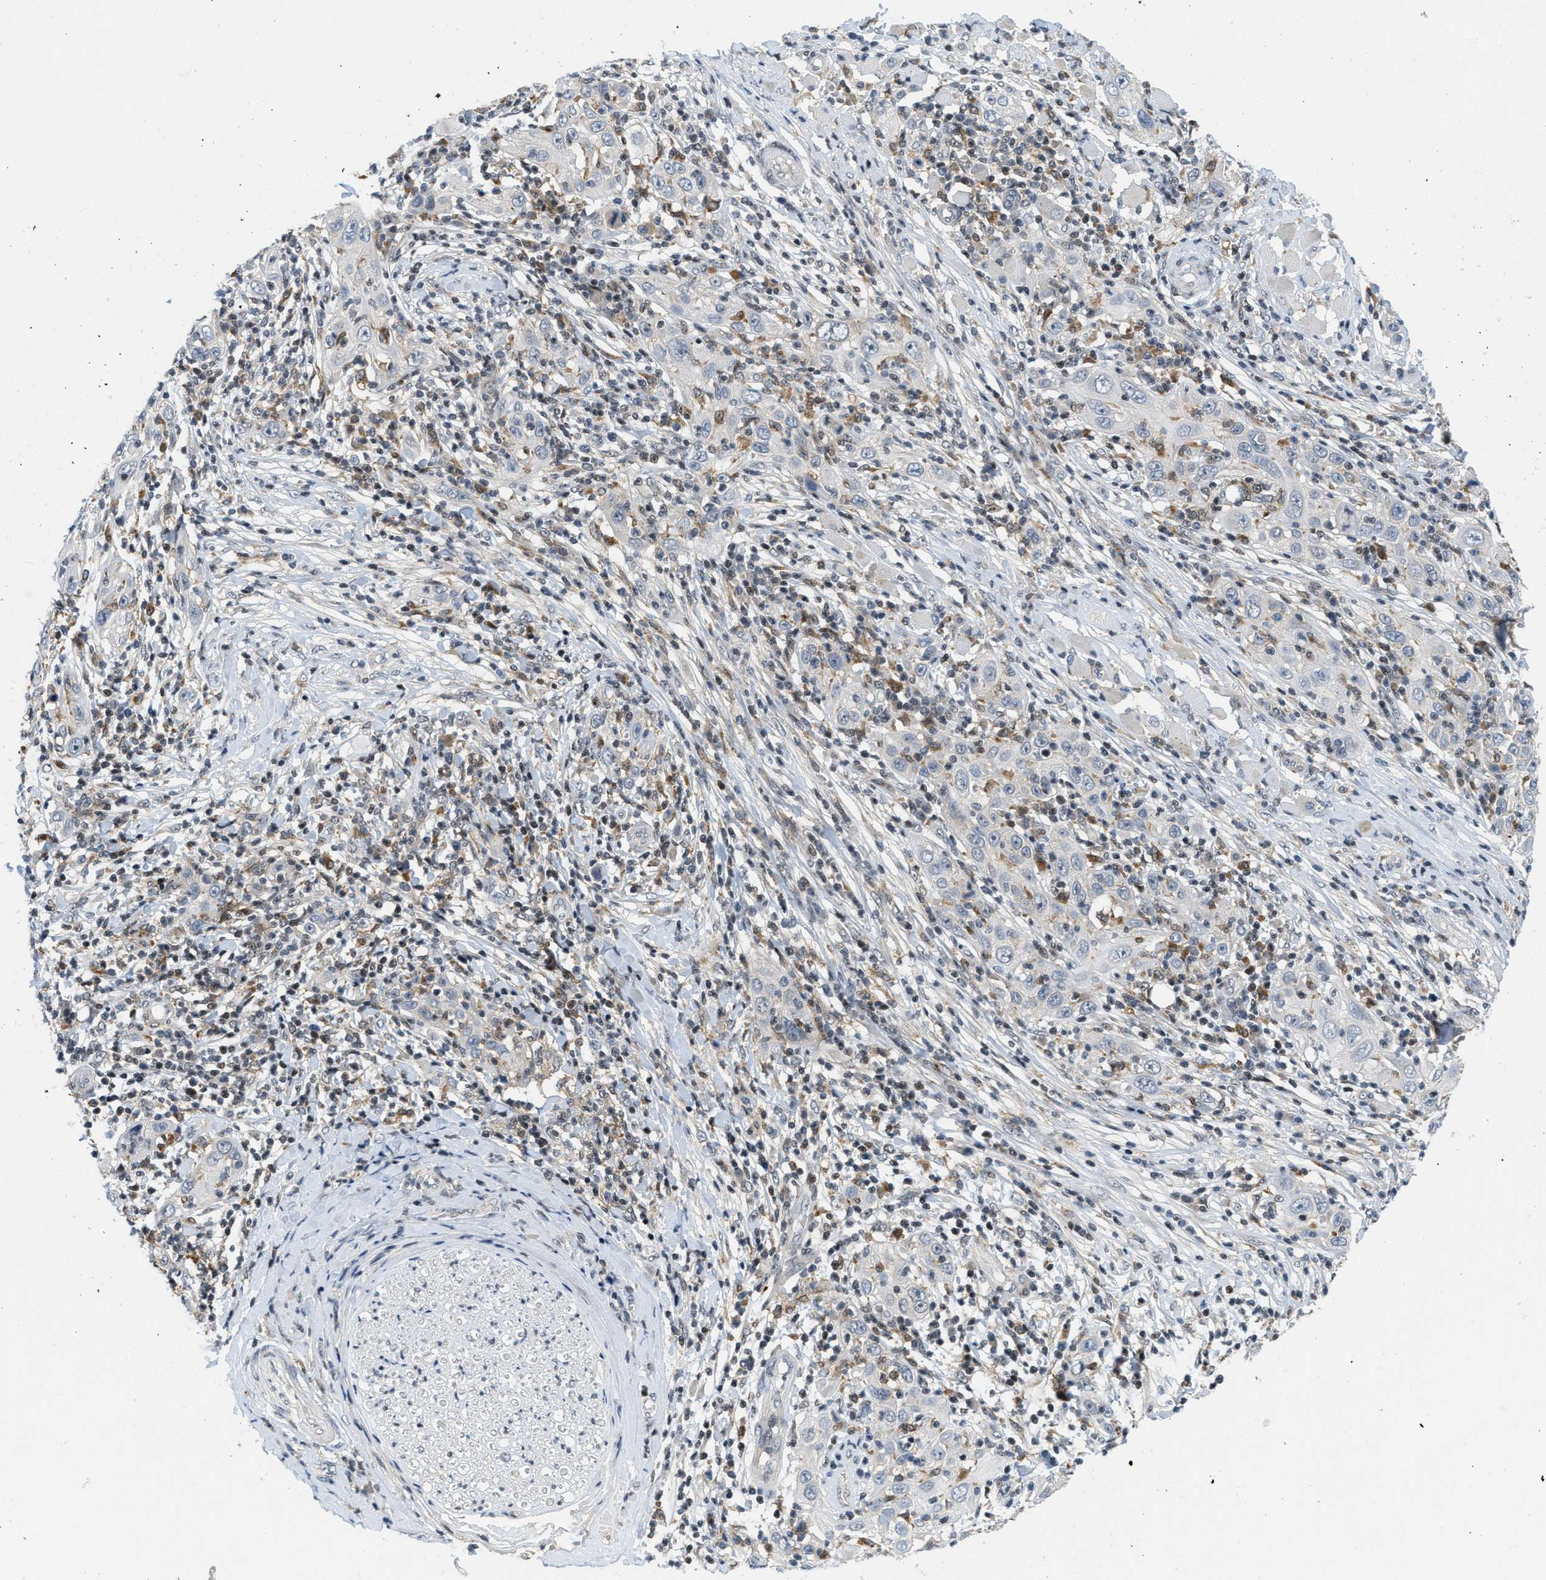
{"staining": {"intensity": "negative", "quantity": "none", "location": "none"}, "tissue": "skin cancer", "cell_type": "Tumor cells", "image_type": "cancer", "snomed": [{"axis": "morphology", "description": "Squamous cell carcinoma, NOS"}, {"axis": "topography", "description": "Skin"}], "caption": "IHC of squamous cell carcinoma (skin) demonstrates no positivity in tumor cells.", "gene": "ING1", "patient": {"sex": "female", "age": 88}}